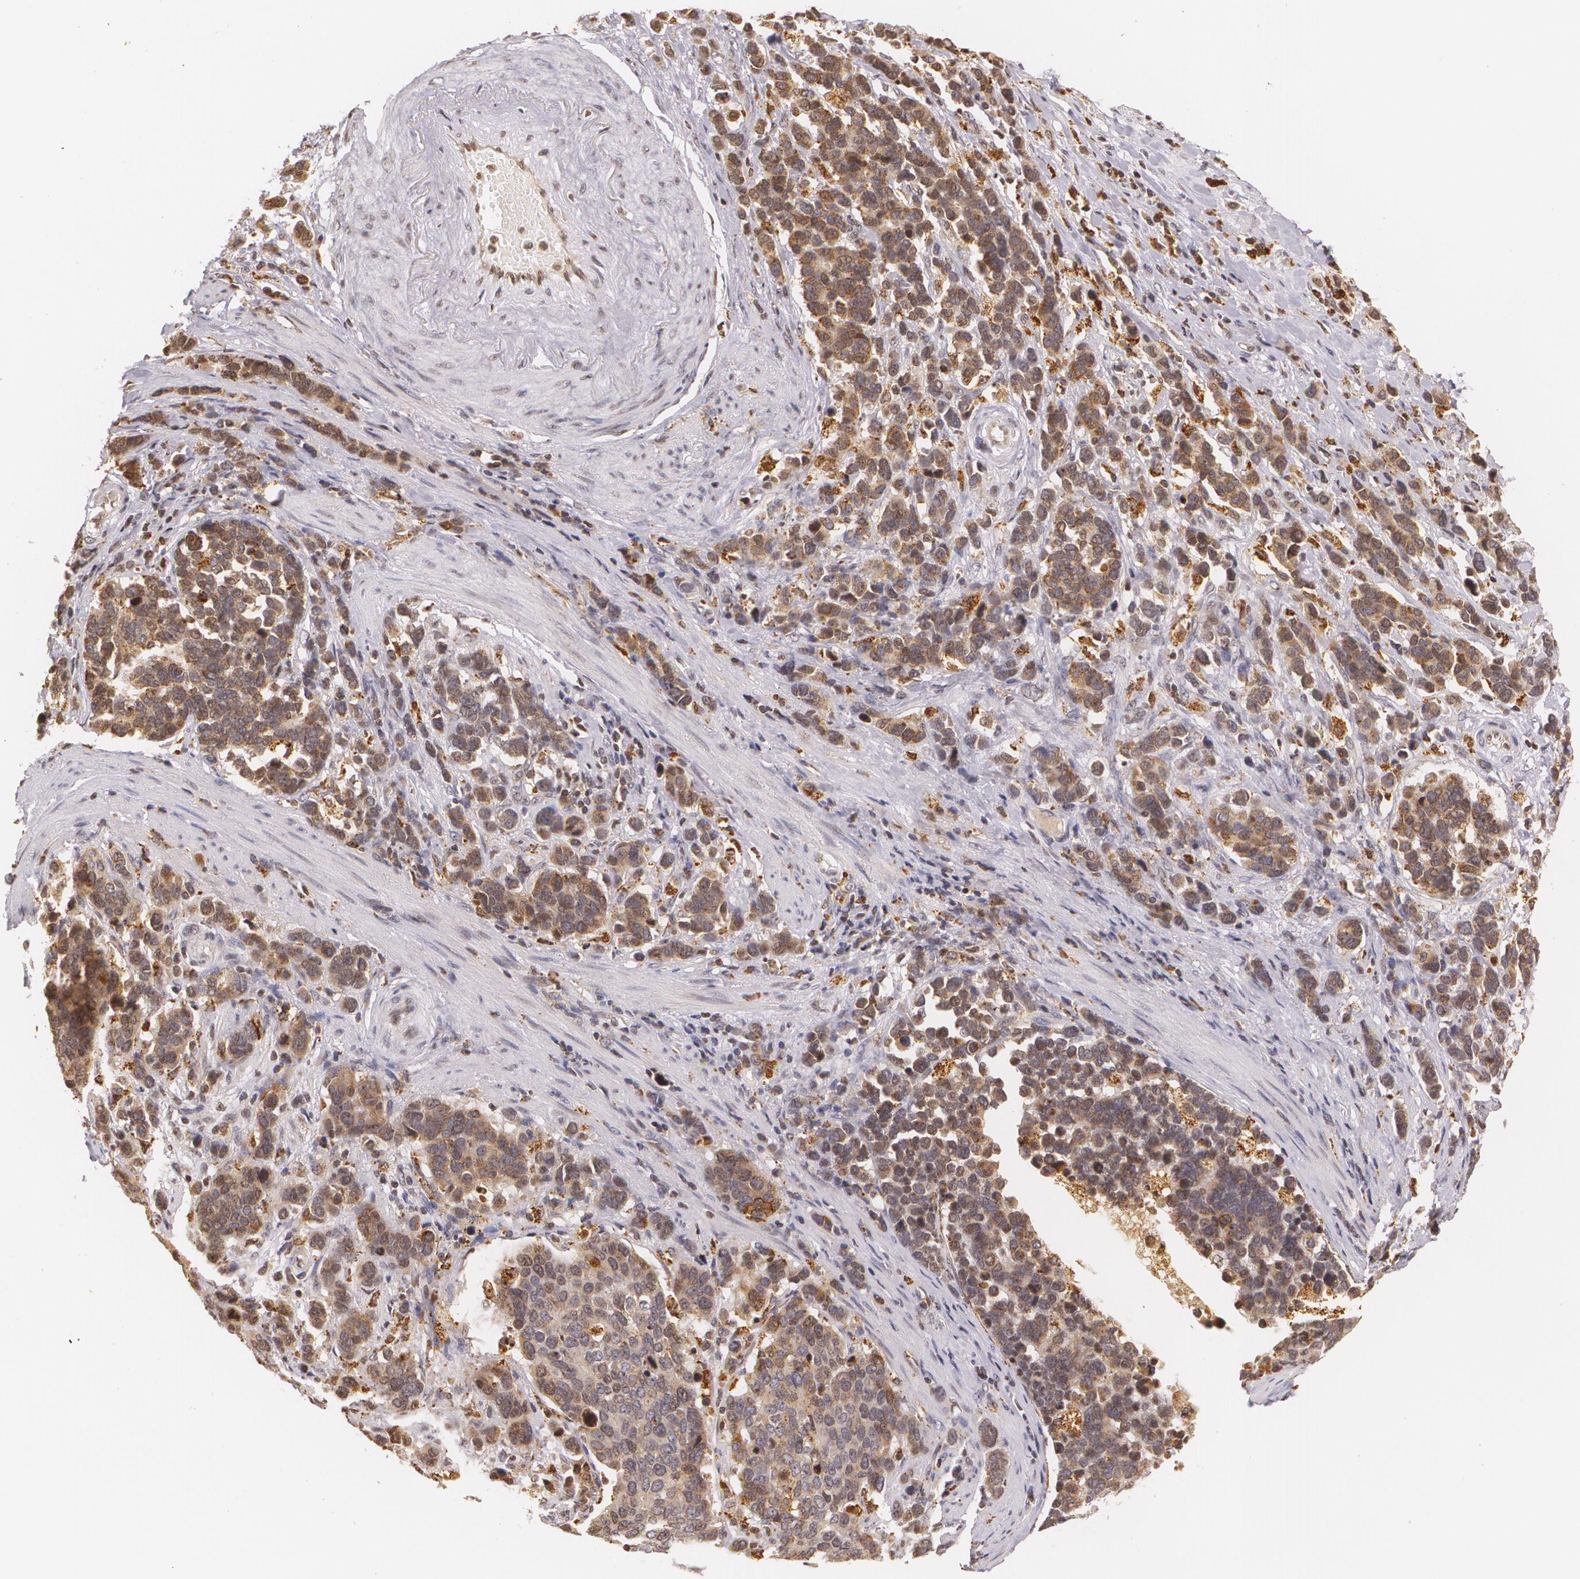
{"staining": {"intensity": "moderate", "quantity": ">75%", "location": "cytoplasmic/membranous"}, "tissue": "stomach cancer", "cell_type": "Tumor cells", "image_type": "cancer", "snomed": [{"axis": "morphology", "description": "Adenocarcinoma, NOS"}, {"axis": "topography", "description": "Stomach, upper"}], "caption": "The histopathology image displays immunohistochemical staining of adenocarcinoma (stomach). There is moderate cytoplasmic/membranous positivity is present in about >75% of tumor cells.", "gene": "VAV3", "patient": {"sex": "male", "age": 71}}